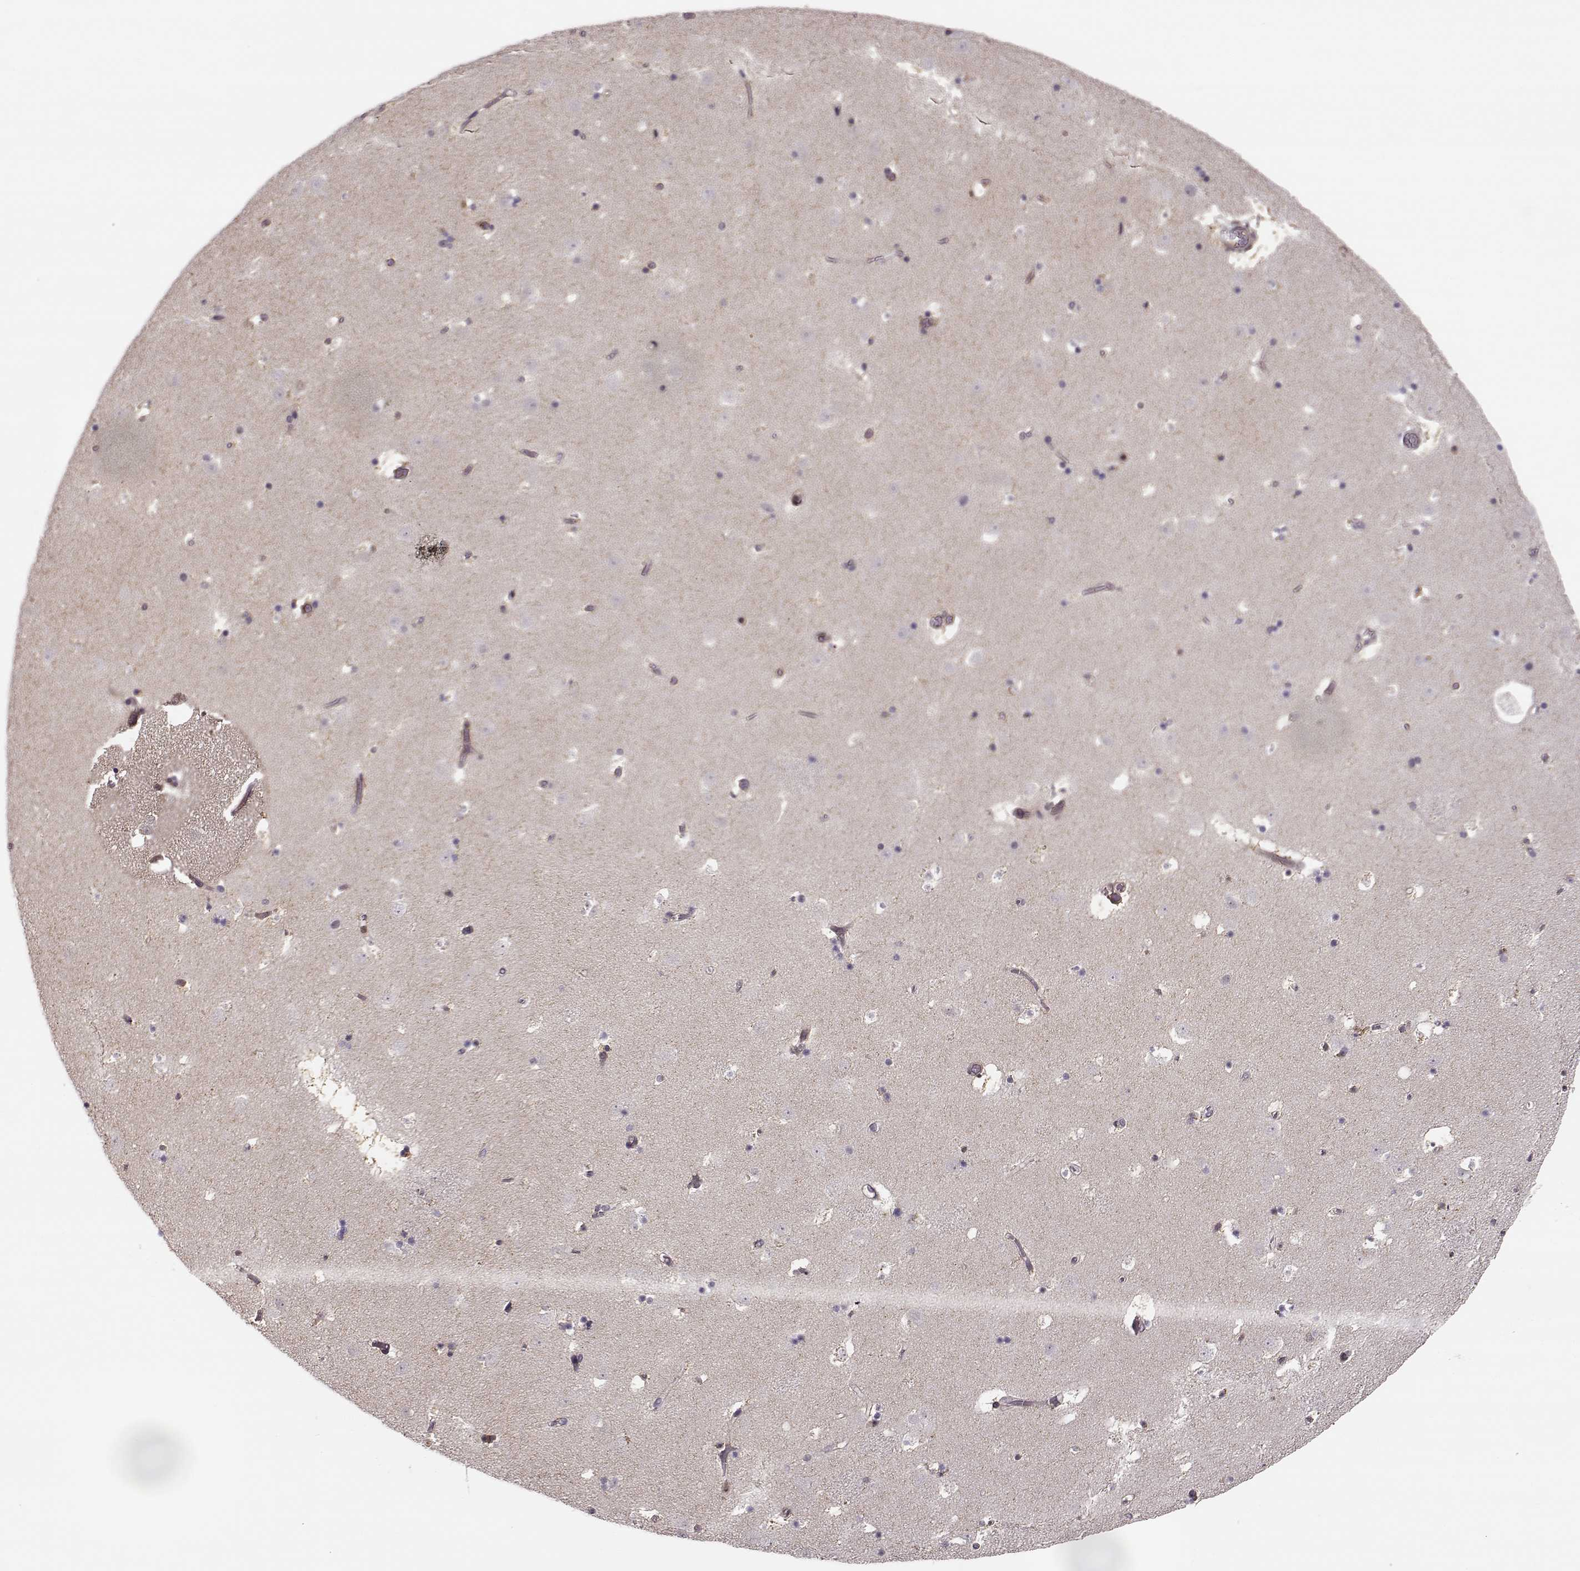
{"staining": {"intensity": "negative", "quantity": "none", "location": "none"}, "tissue": "caudate", "cell_type": "Glial cells", "image_type": "normal", "snomed": [{"axis": "morphology", "description": "Normal tissue, NOS"}, {"axis": "topography", "description": "Lateral ventricle wall"}], "caption": "Immunohistochemistry image of unremarkable human caudate stained for a protein (brown), which demonstrates no staining in glial cells. The staining was performed using DAB to visualize the protein expression in brown, while the nuclei were stained in blue with hematoxylin (Magnification: 20x).", "gene": "MFSD1", "patient": {"sex": "female", "age": 42}}